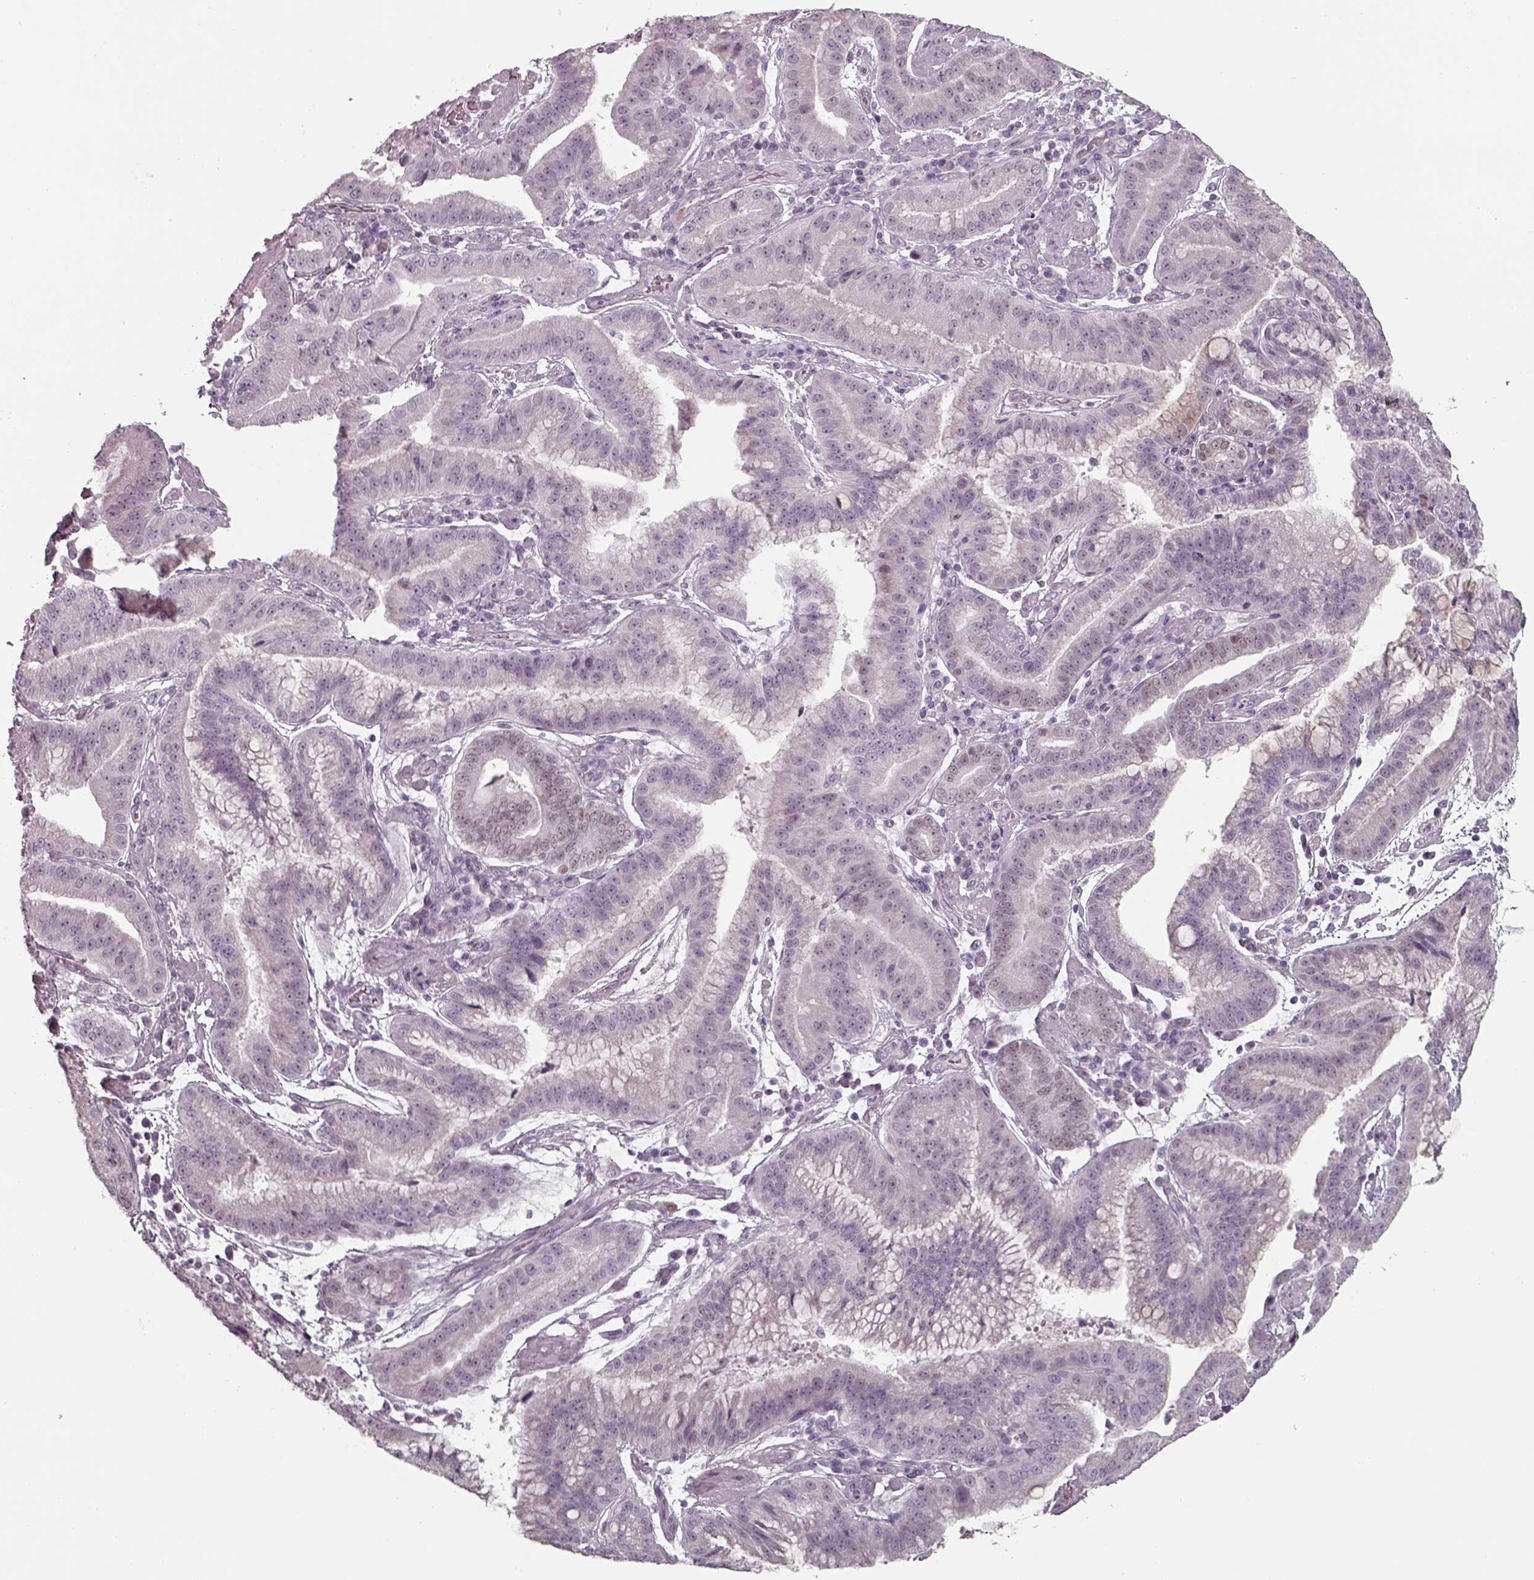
{"staining": {"intensity": "negative", "quantity": "none", "location": "none"}, "tissue": "stomach cancer", "cell_type": "Tumor cells", "image_type": "cancer", "snomed": [{"axis": "morphology", "description": "Adenocarcinoma, NOS"}, {"axis": "topography", "description": "Stomach"}], "caption": "DAB immunohistochemical staining of stomach cancer (adenocarcinoma) demonstrates no significant positivity in tumor cells. (Brightfield microscopy of DAB IHC at high magnification).", "gene": "SEPTIN14", "patient": {"sex": "male", "age": 83}}